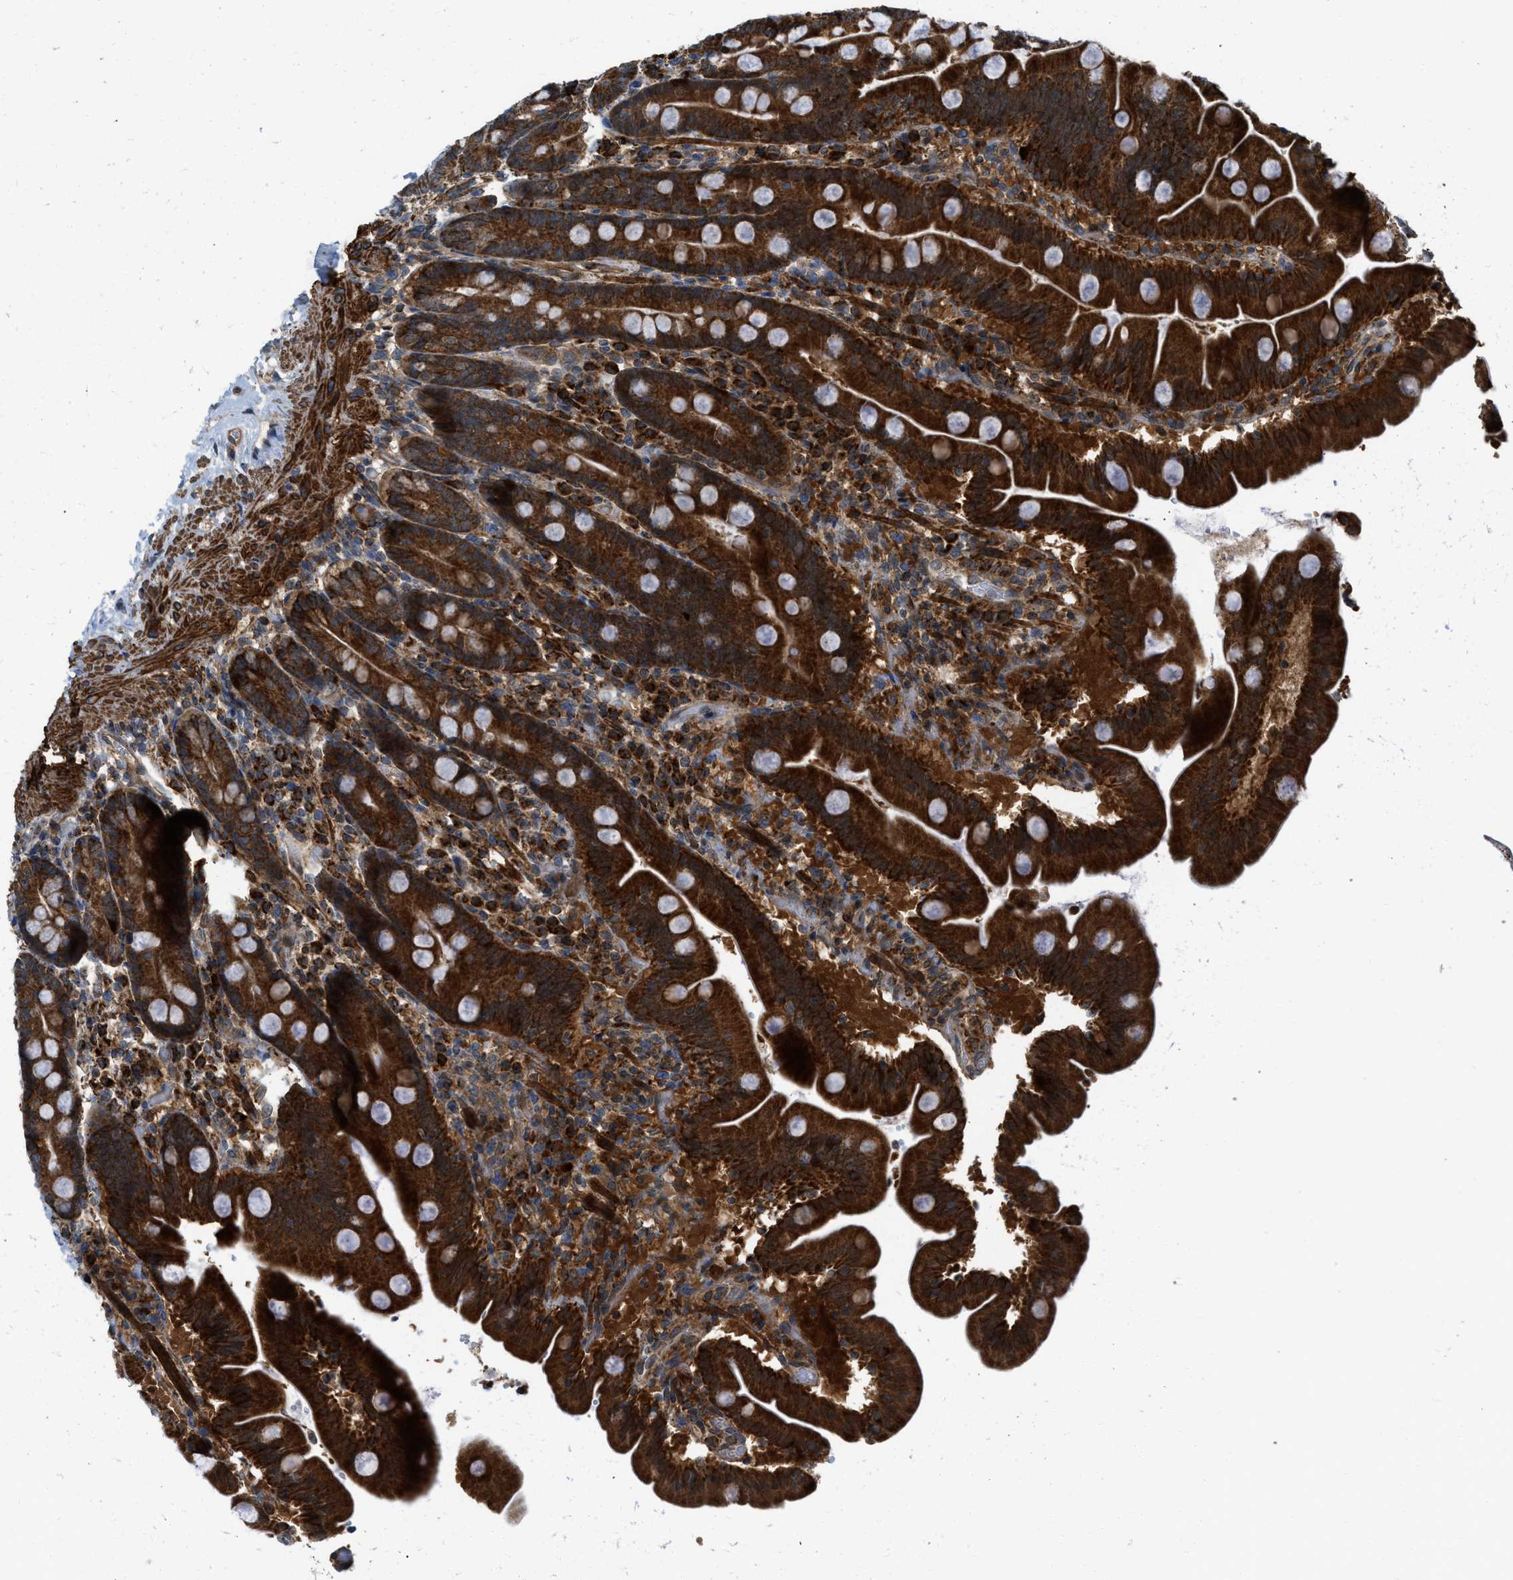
{"staining": {"intensity": "strong", "quantity": ">75%", "location": "cytoplasmic/membranous"}, "tissue": "duodenum", "cell_type": "Glandular cells", "image_type": "normal", "snomed": [{"axis": "morphology", "description": "Normal tissue, NOS"}, {"axis": "topography", "description": "Duodenum"}], "caption": "The image reveals a brown stain indicating the presence of a protein in the cytoplasmic/membranous of glandular cells in duodenum. The protein of interest is shown in brown color, while the nuclei are stained blue.", "gene": "SESN2", "patient": {"sex": "male", "age": 54}}